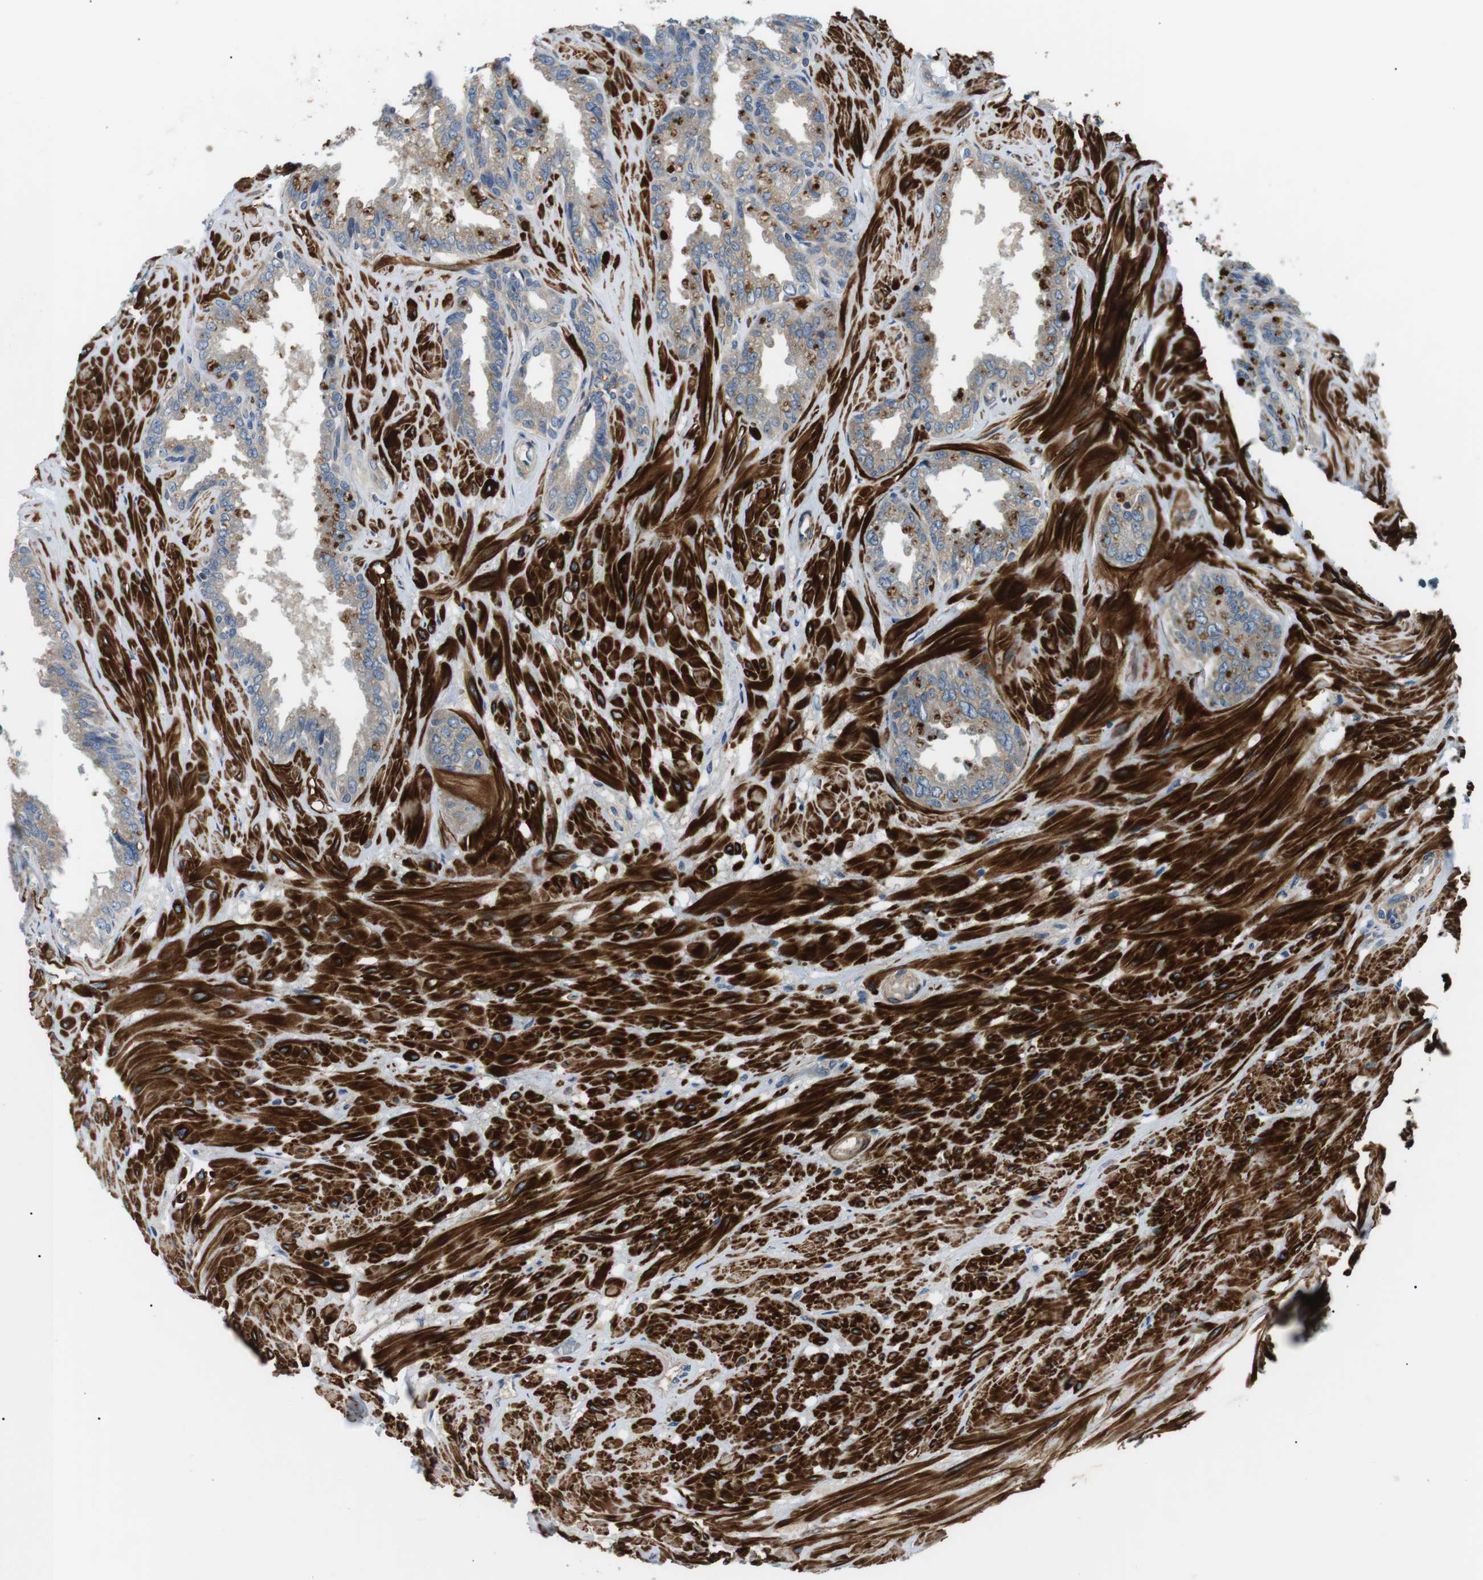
{"staining": {"intensity": "strong", "quantity": "25%-75%", "location": "cytoplasmic/membranous"}, "tissue": "seminal vesicle", "cell_type": "Glandular cells", "image_type": "normal", "snomed": [{"axis": "morphology", "description": "Normal tissue, NOS"}, {"axis": "topography", "description": "Seminal veicle"}], "caption": "Protein expression analysis of normal seminal vesicle demonstrates strong cytoplasmic/membranous positivity in about 25%-75% of glandular cells.", "gene": "DIPK1A", "patient": {"sex": "male", "age": 46}}